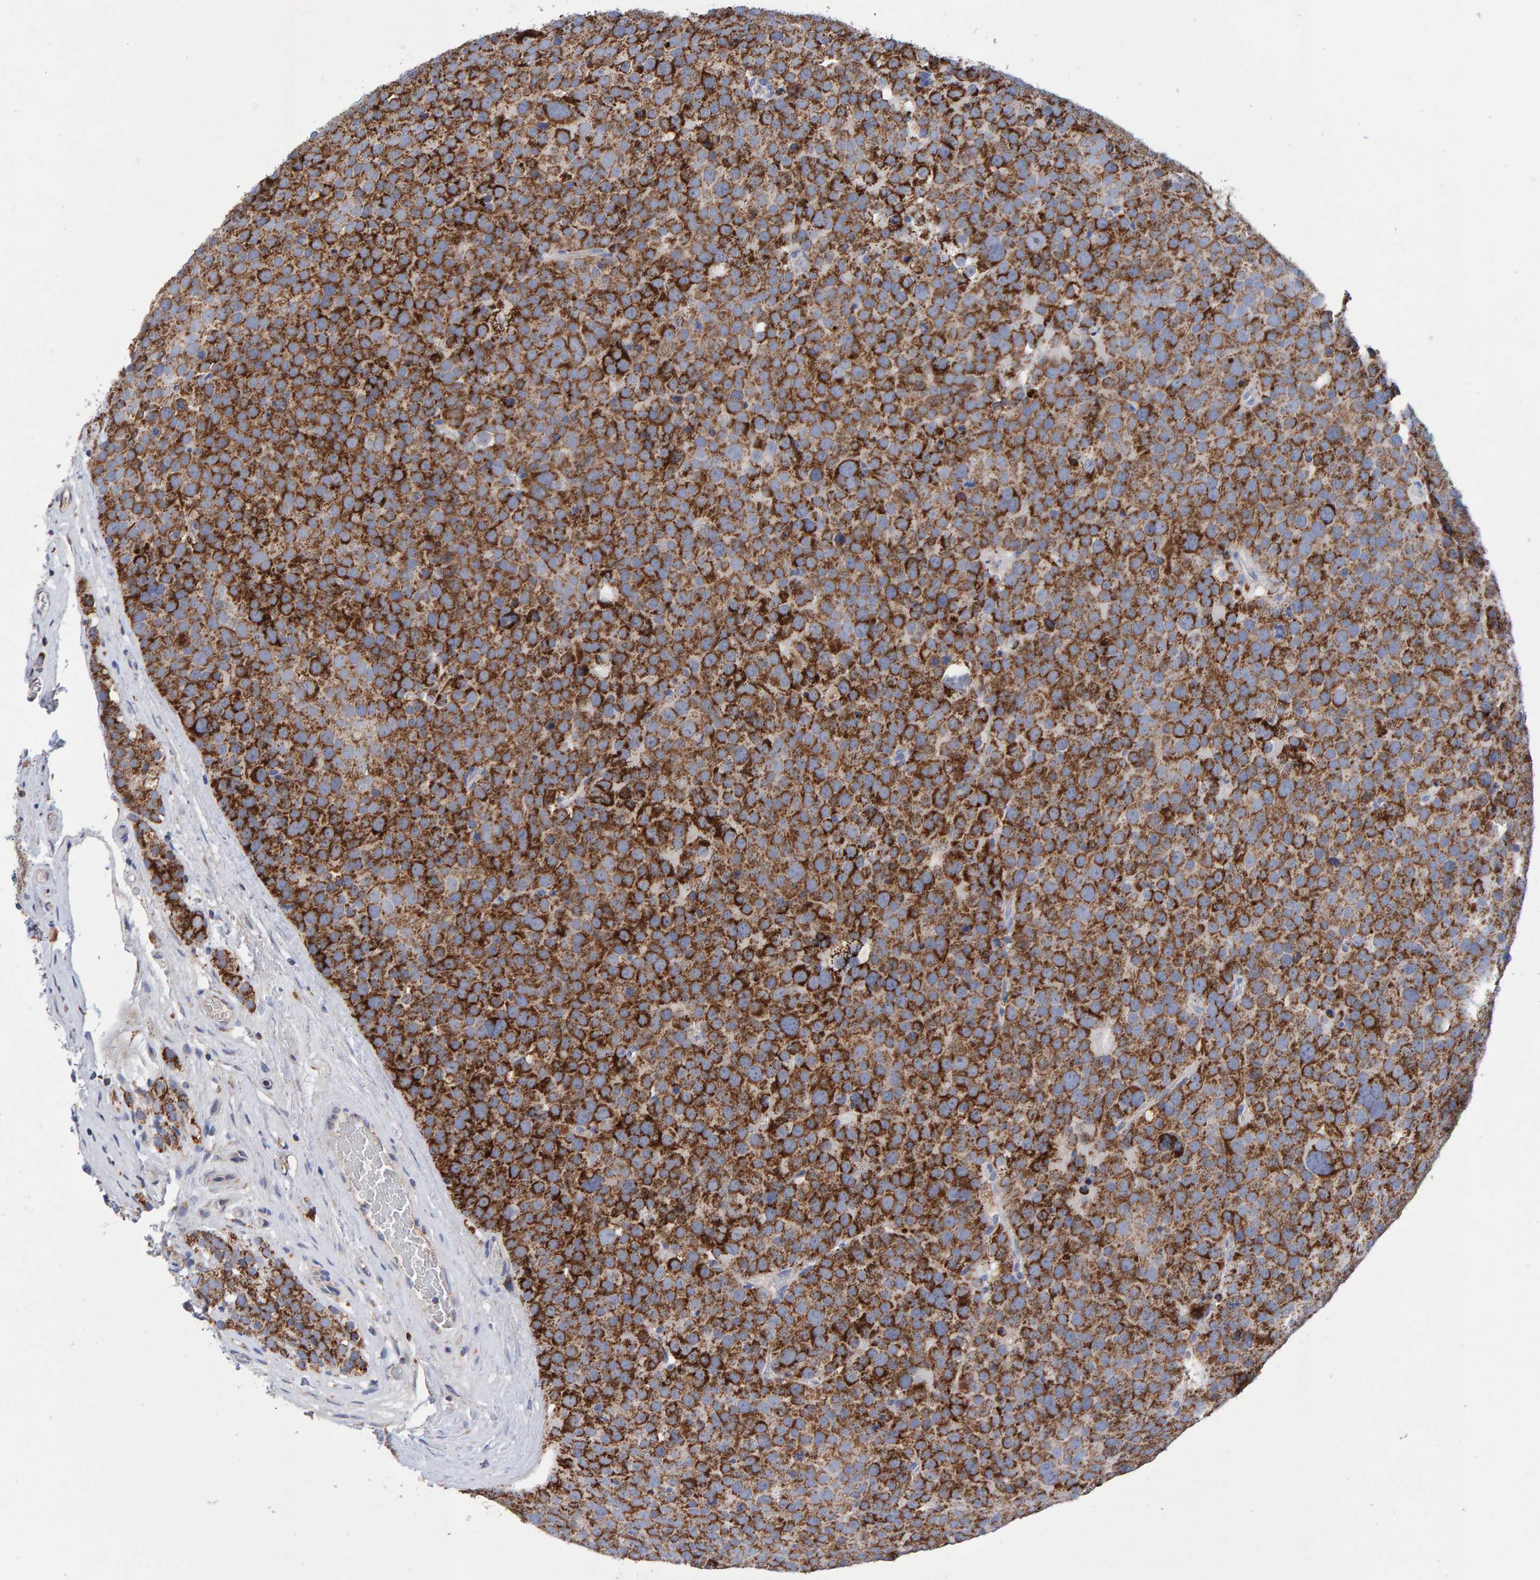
{"staining": {"intensity": "strong", "quantity": ">75%", "location": "cytoplasmic/membranous"}, "tissue": "testis cancer", "cell_type": "Tumor cells", "image_type": "cancer", "snomed": [{"axis": "morphology", "description": "Seminoma, NOS"}, {"axis": "topography", "description": "Testis"}], "caption": "A brown stain shows strong cytoplasmic/membranous positivity of a protein in human testis seminoma tumor cells. The protein is stained brown, and the nuclei are stained in blue (DAB (3,3'-diaminobenzidine) IHC with brightfield microscopy, high magnification).", "gene": "EFR3A", "patient": {"sex": "male", "age": 71}}